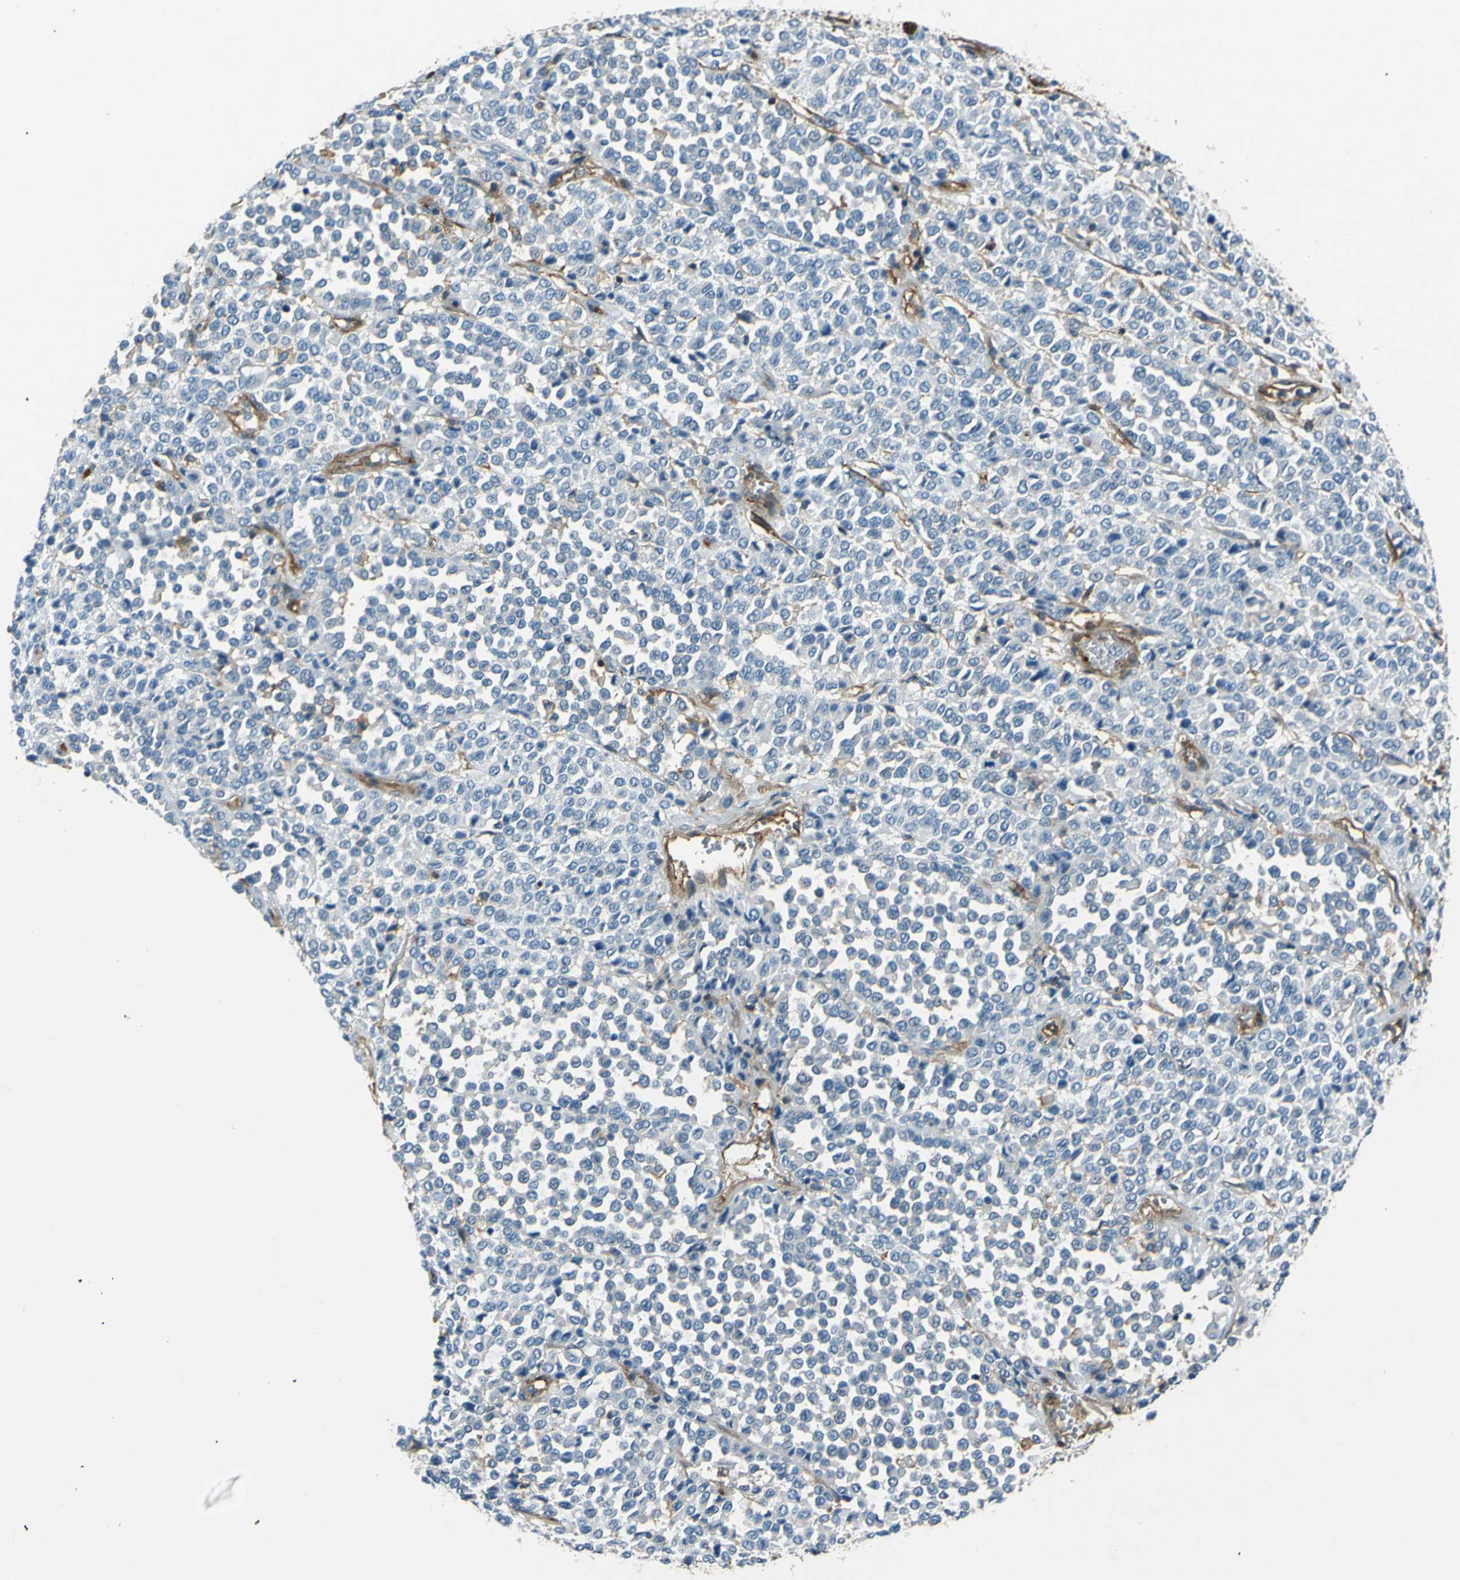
{"staining": {"intensity": "negative", "quantity": "none", "location": "none"}, "tissue": "melanoma", "cell_type": "Tumor cells", "image_type": "cancer", "snomed": [{"axis": "morphology", "description": "Malignant melanoma, Metastatic site"}, {"axis": "topography", "description": "Pancreas"}], "caption": "Melanoma stained for a protein using immunohistochemistry (IHC) exhibits no positivity tumor cells.", "gene": "ENTPD1", "patient": {"sex": "female", "age": 30}}